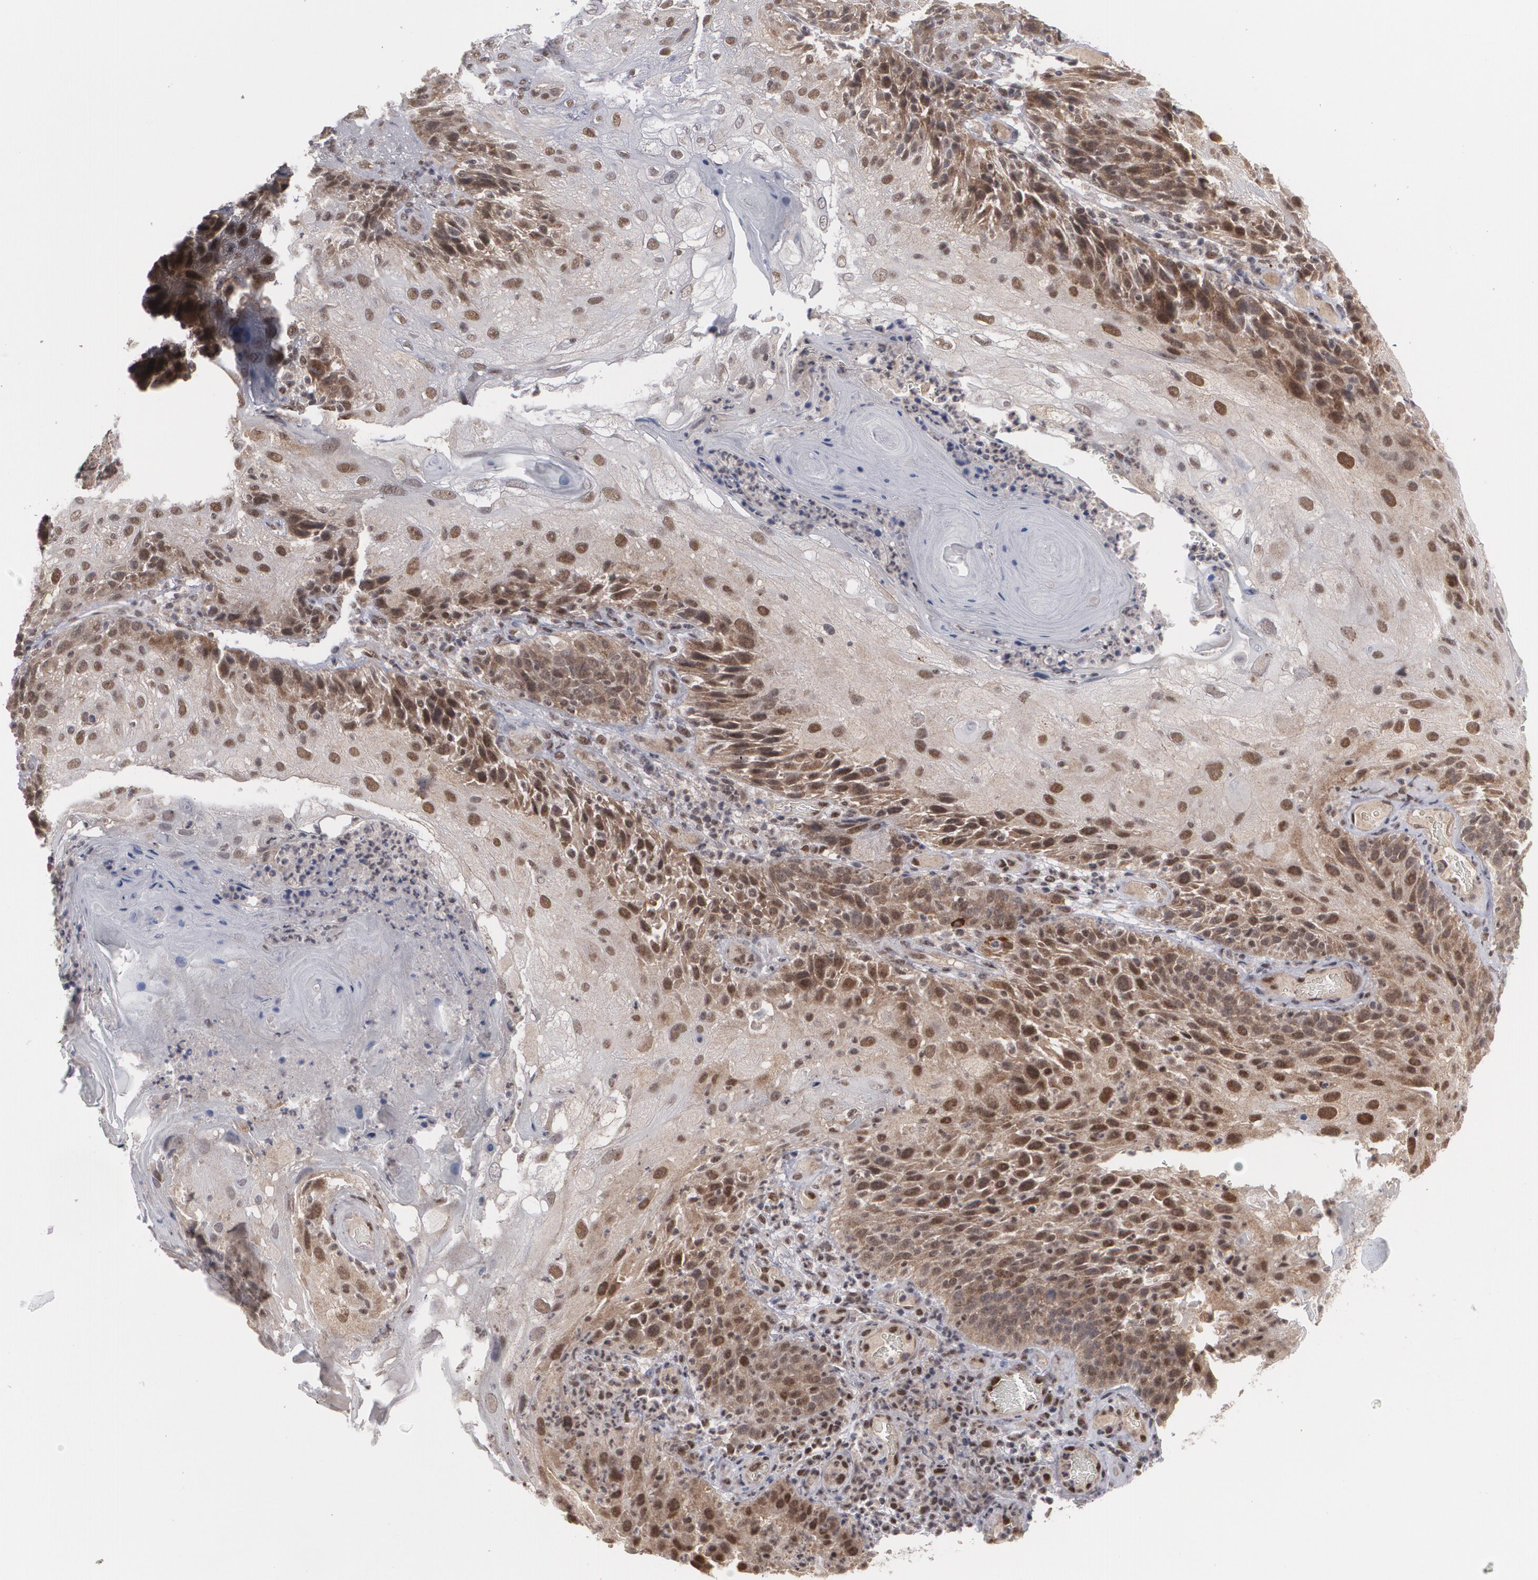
{"staining": {"intensity": "strong", "quantity": ">75%", "location": "nuclear"}, "tissue": "skin cancer", "cell_type": "Tumor cells", "image_type": "cancer", "snomed": [{"axis": "morphology", "description": "Normal tissue, NOS"}, {"axis": "morphology", "description": "Squamous cell carcinoma, NOS"}, {"axis": "topography", "description": "Skin"}], "caption": "Protein staining of squamous cell carcinoma (skin) tissue reveals strong nuclear staining in approximately >75% of tumor cells.", "gene": "INTS6", "patient": {"sex": "female", "age": 83}}